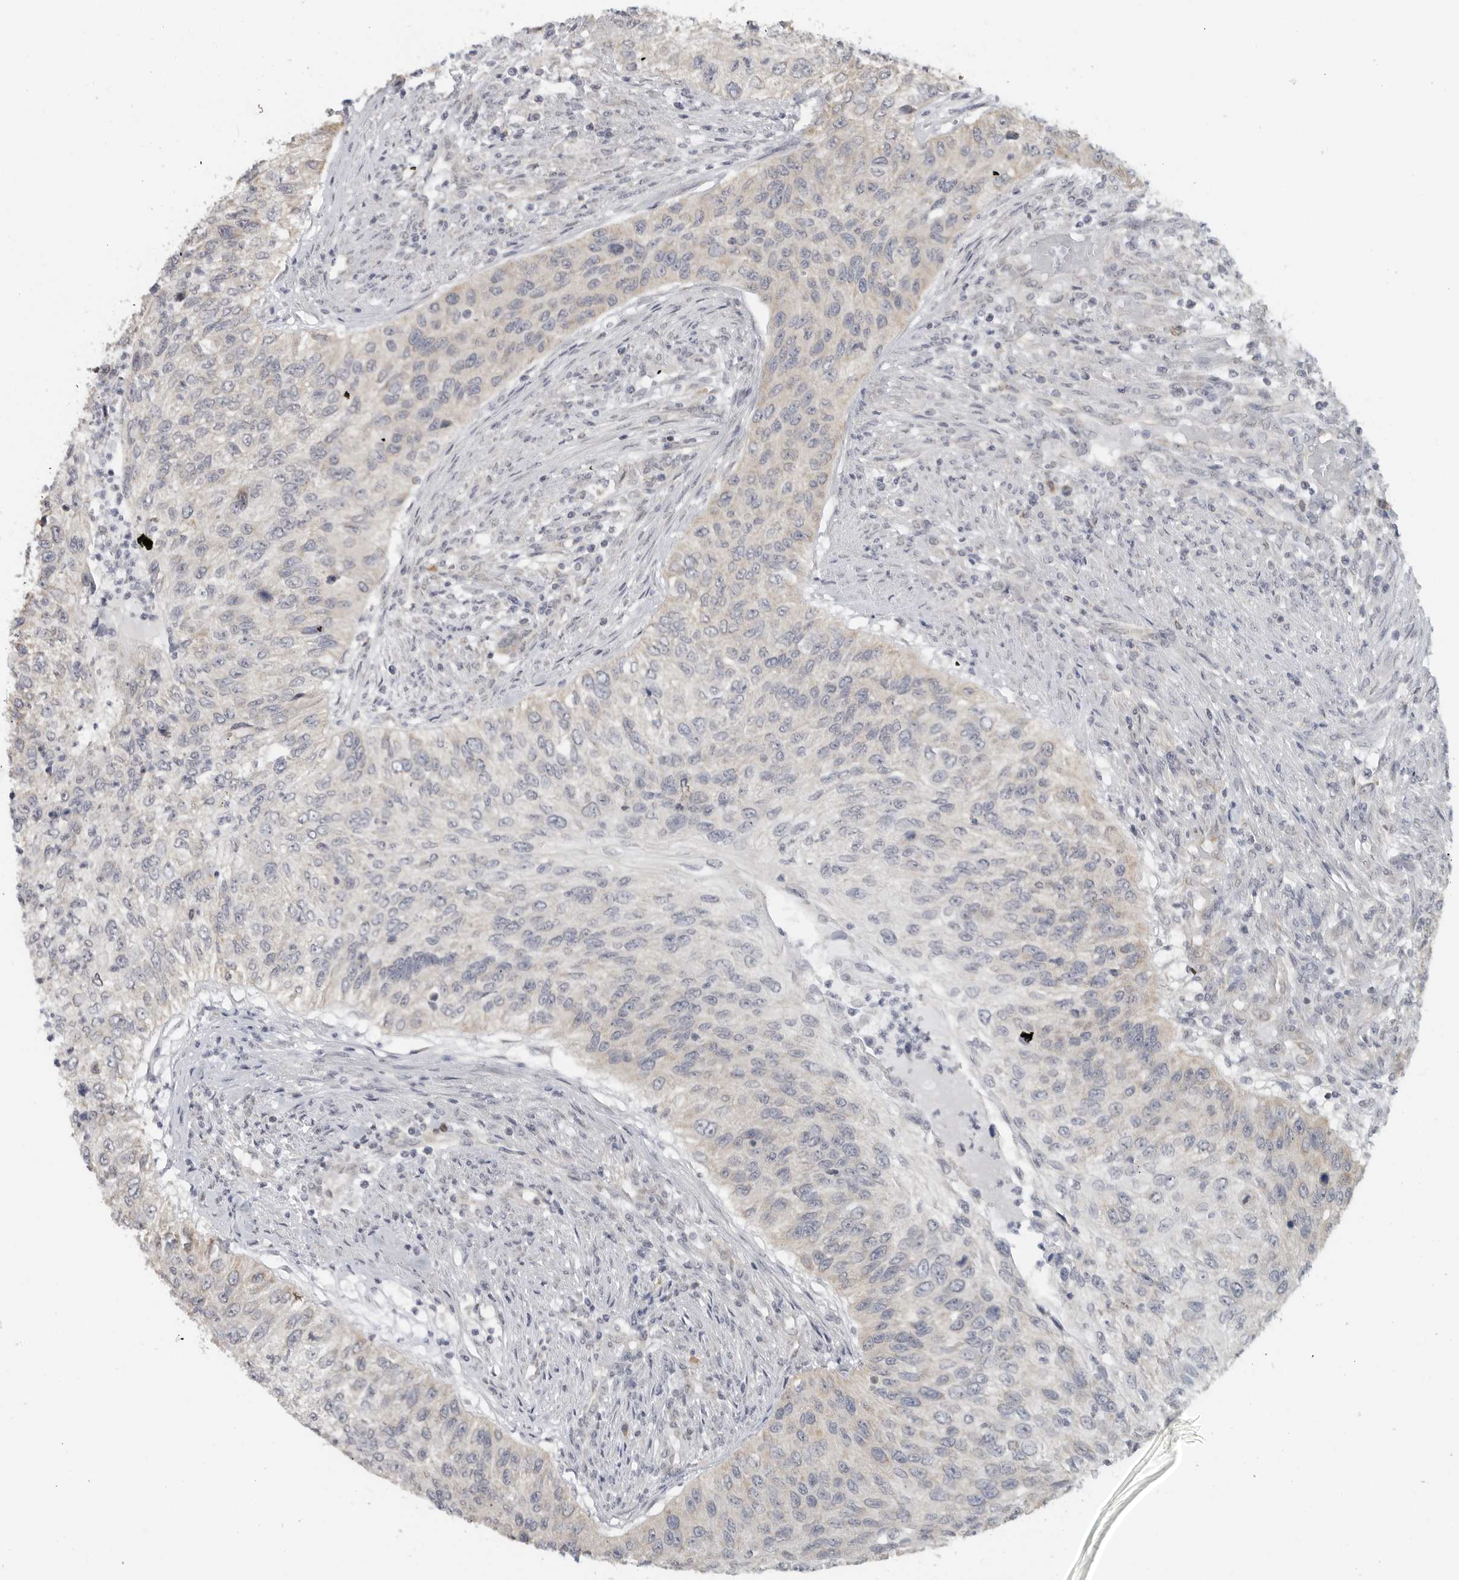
{"staining": {"intensity": "weak", "quantity": "25%-75%", "location": "cytoplasmic/membranous"}, "tissue": "urothelial cancer", "cell_type": "Tumor cells", "image_type": "cancer", "snomed": [{"axis": "morphology", "description": "Urothelial carcinoma, High grade"}, {"axis": "topography", "description": "Urinary bladder"}], "caption": "Brown immunohistochemical staining in human urothelial cancer exhibits weak cytoplasmic/membranous staining in about 25%-75% of tumor cells.", "gene": "IL12RB2", "patient": {"sex": "female", "age": 60}}